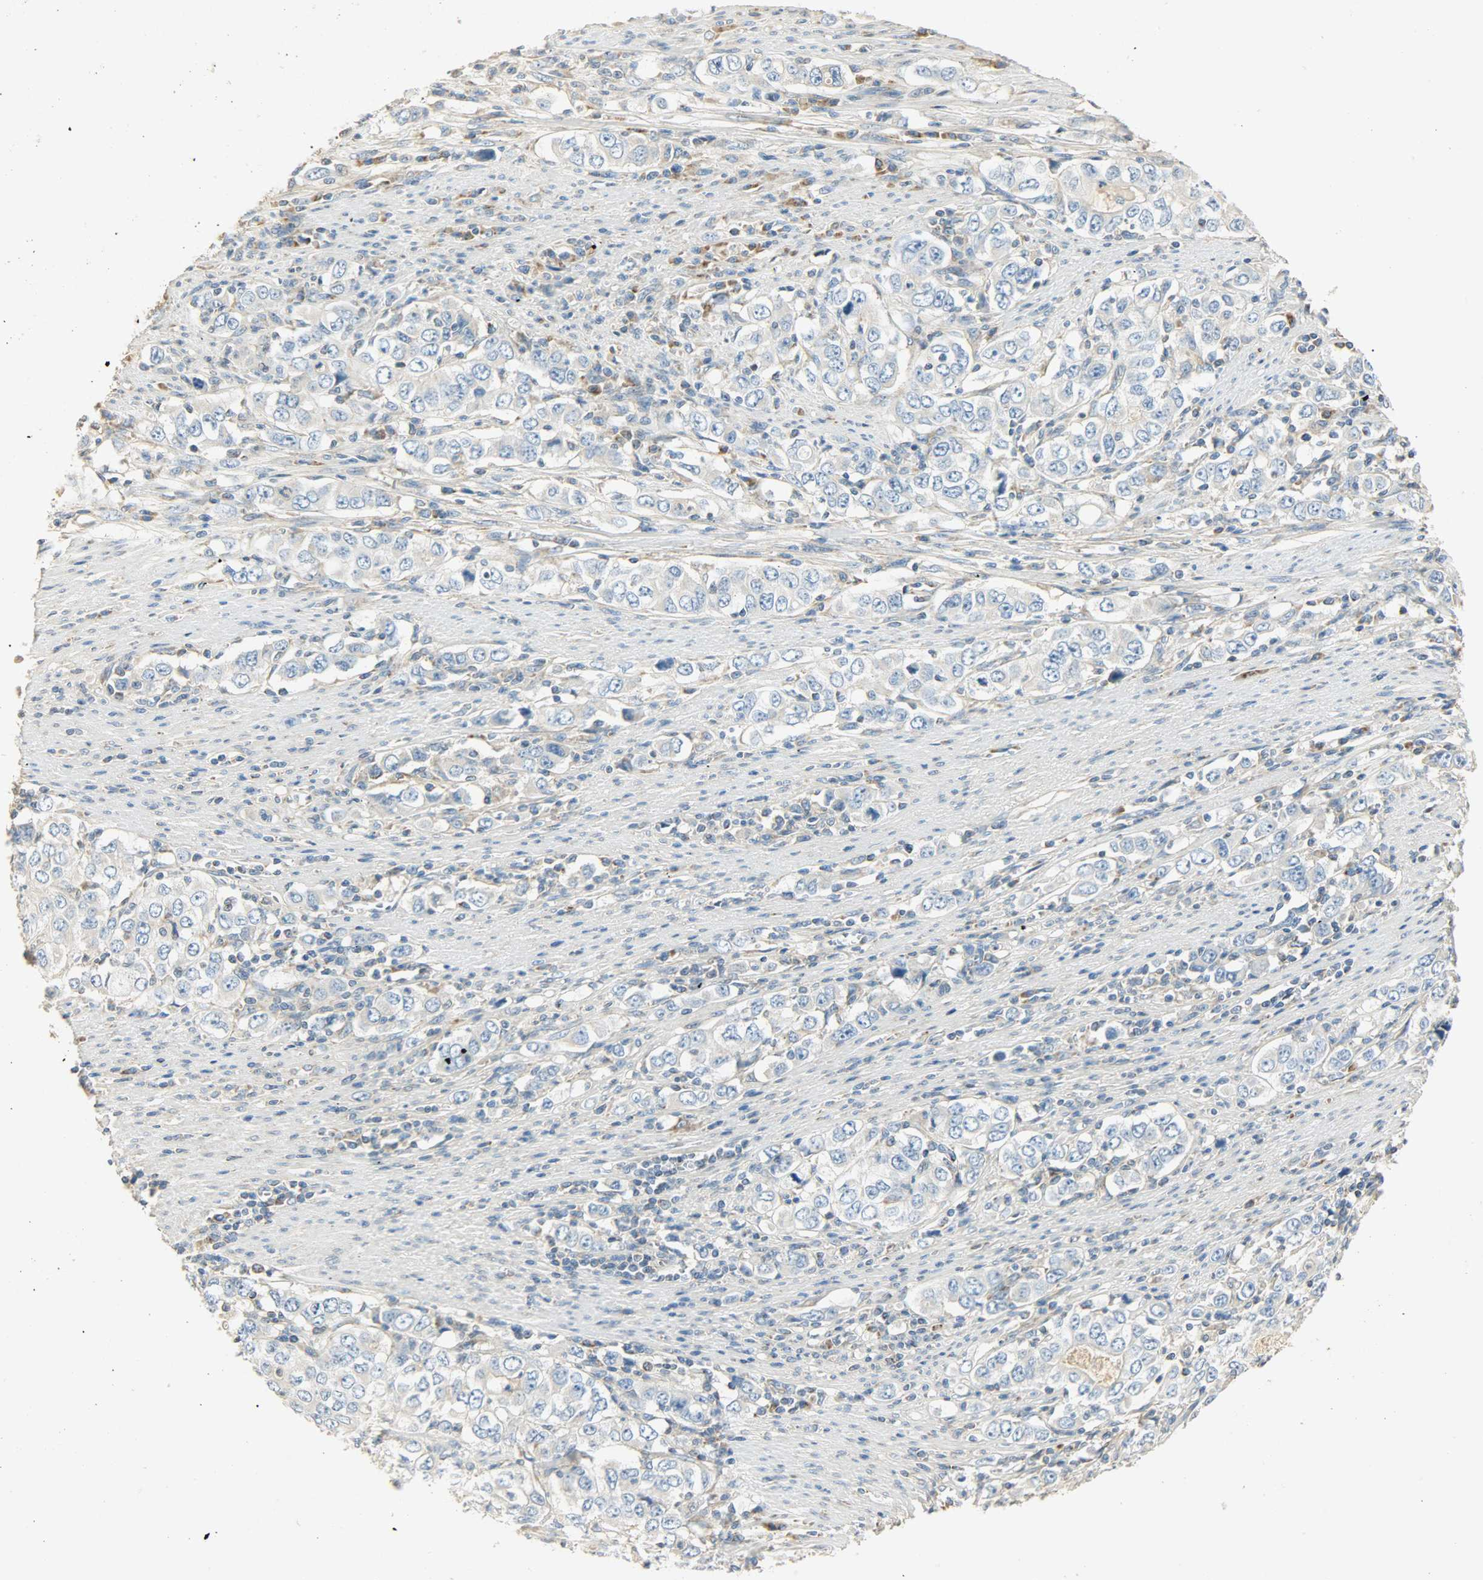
{"staining": {"intensity": "weak", "quantity": "<25%", "location": "cytoplasmic/membranous"}, "tissue": "stomach cancer", "cell_type": "Tumor cells", "image_type": "cancer", "snomed": [{"axis": "morphology", "description": "Adenocarcinoma, NOS"}, {"axis": "topography", "description": "Stomach, lower"}], "caption": "DAB (3,3'-diaminobenzidine) immunohistochemical staining of stomach cancer (adenocarcinoma) reveals no significant staining in tumor cells.", "gene": "NNT", "patient": {"sex": "female", "age": 72}}